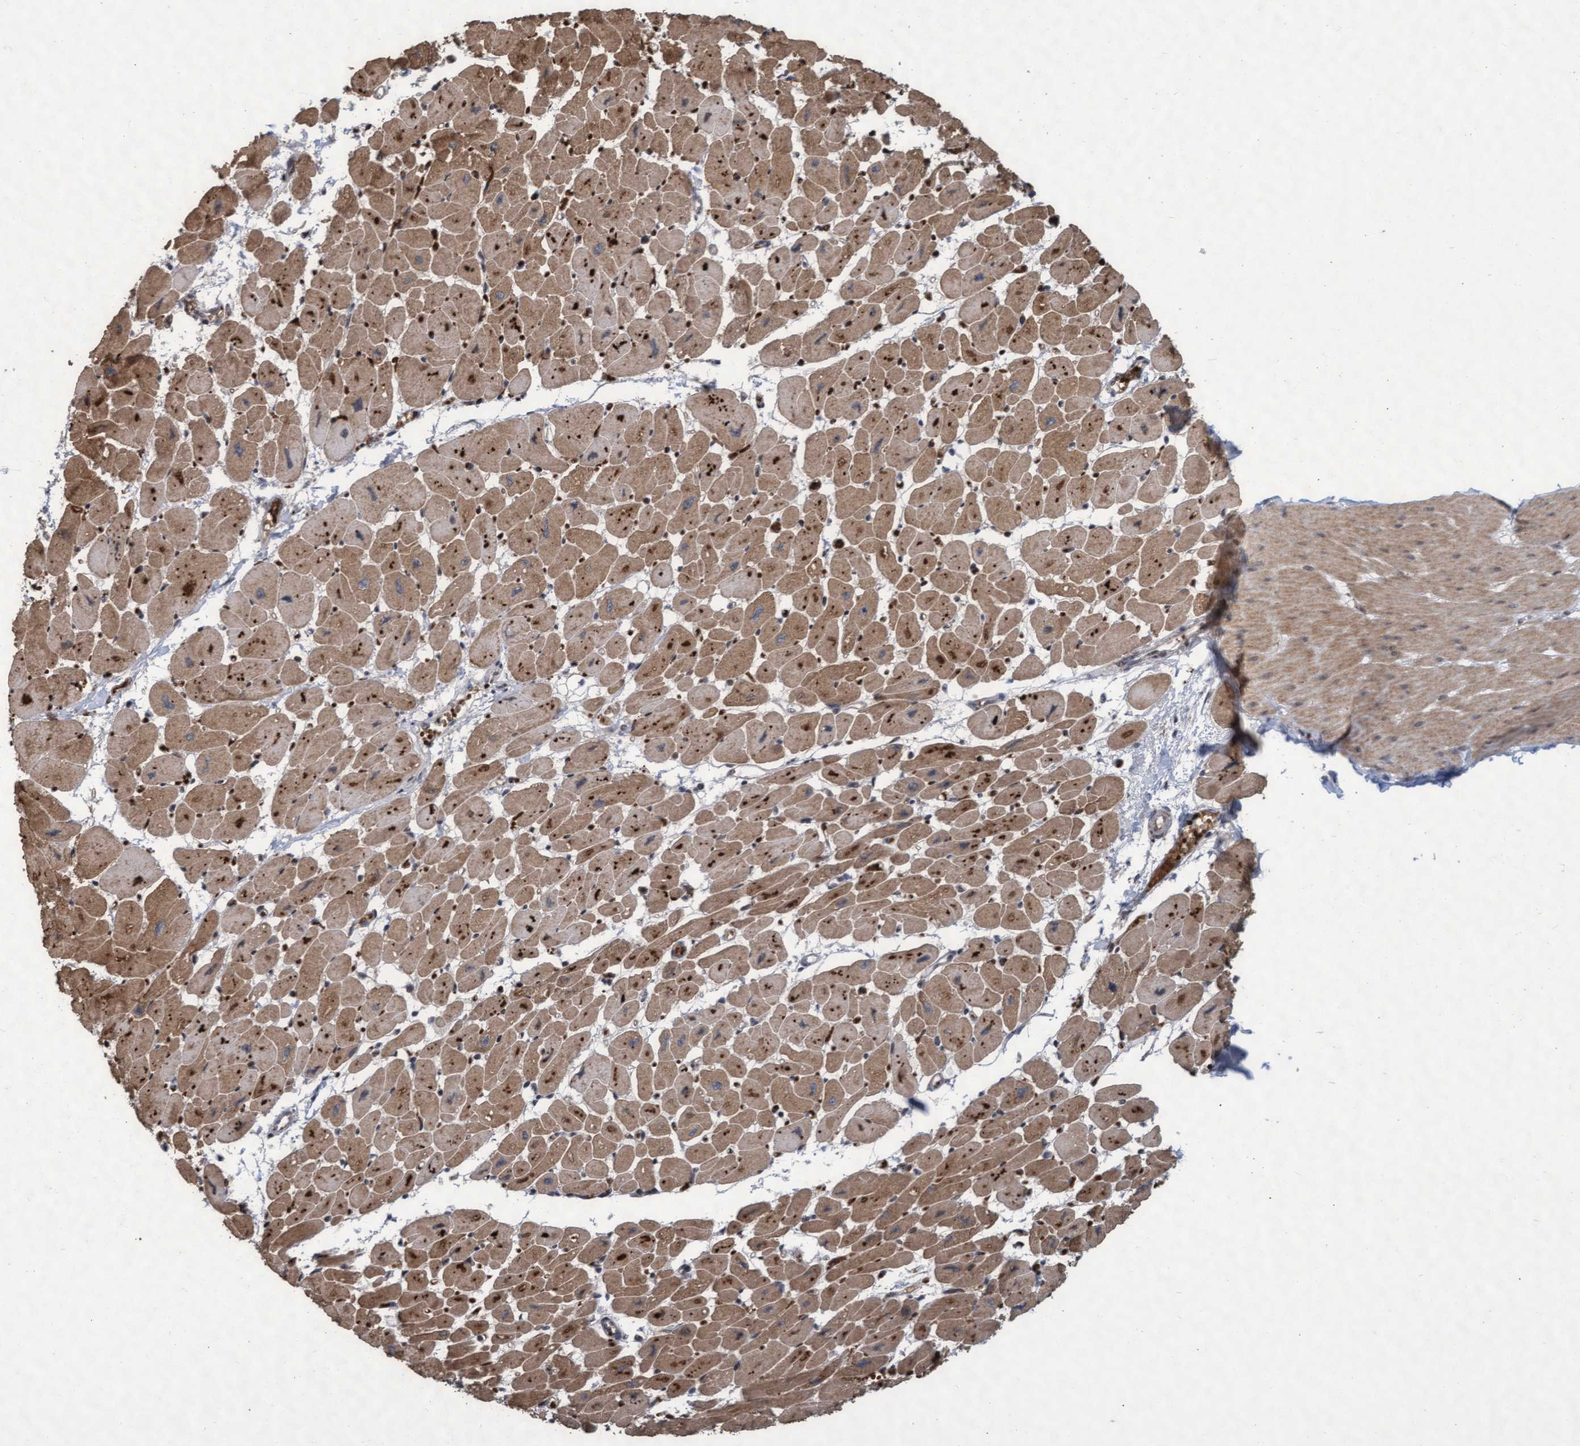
{"staining": {"intensity": "moderate", "quantity": ">75%", "location": "cytoplasmic/membranous"}, "tissue": "heart muscle", "cell_type": "Cardiomyocytes", "image_type": "normal", "snomed": [{"axis": "morphology", "description": "Normal tissue, NOS"}, {"axis": "topography", "description": "Heart"}], "caption": "IHC (DAB (3,3'-diaminobenzidine)) staining of normal human heart muscle shows moderate cytoplasmic/membranous protein staining in about >75% of cardiomyocytes. (IHC, brightfield microscopy, high magnification).", "gene": "KCNC2", "patient": {"sex": "female", "age": 54}}